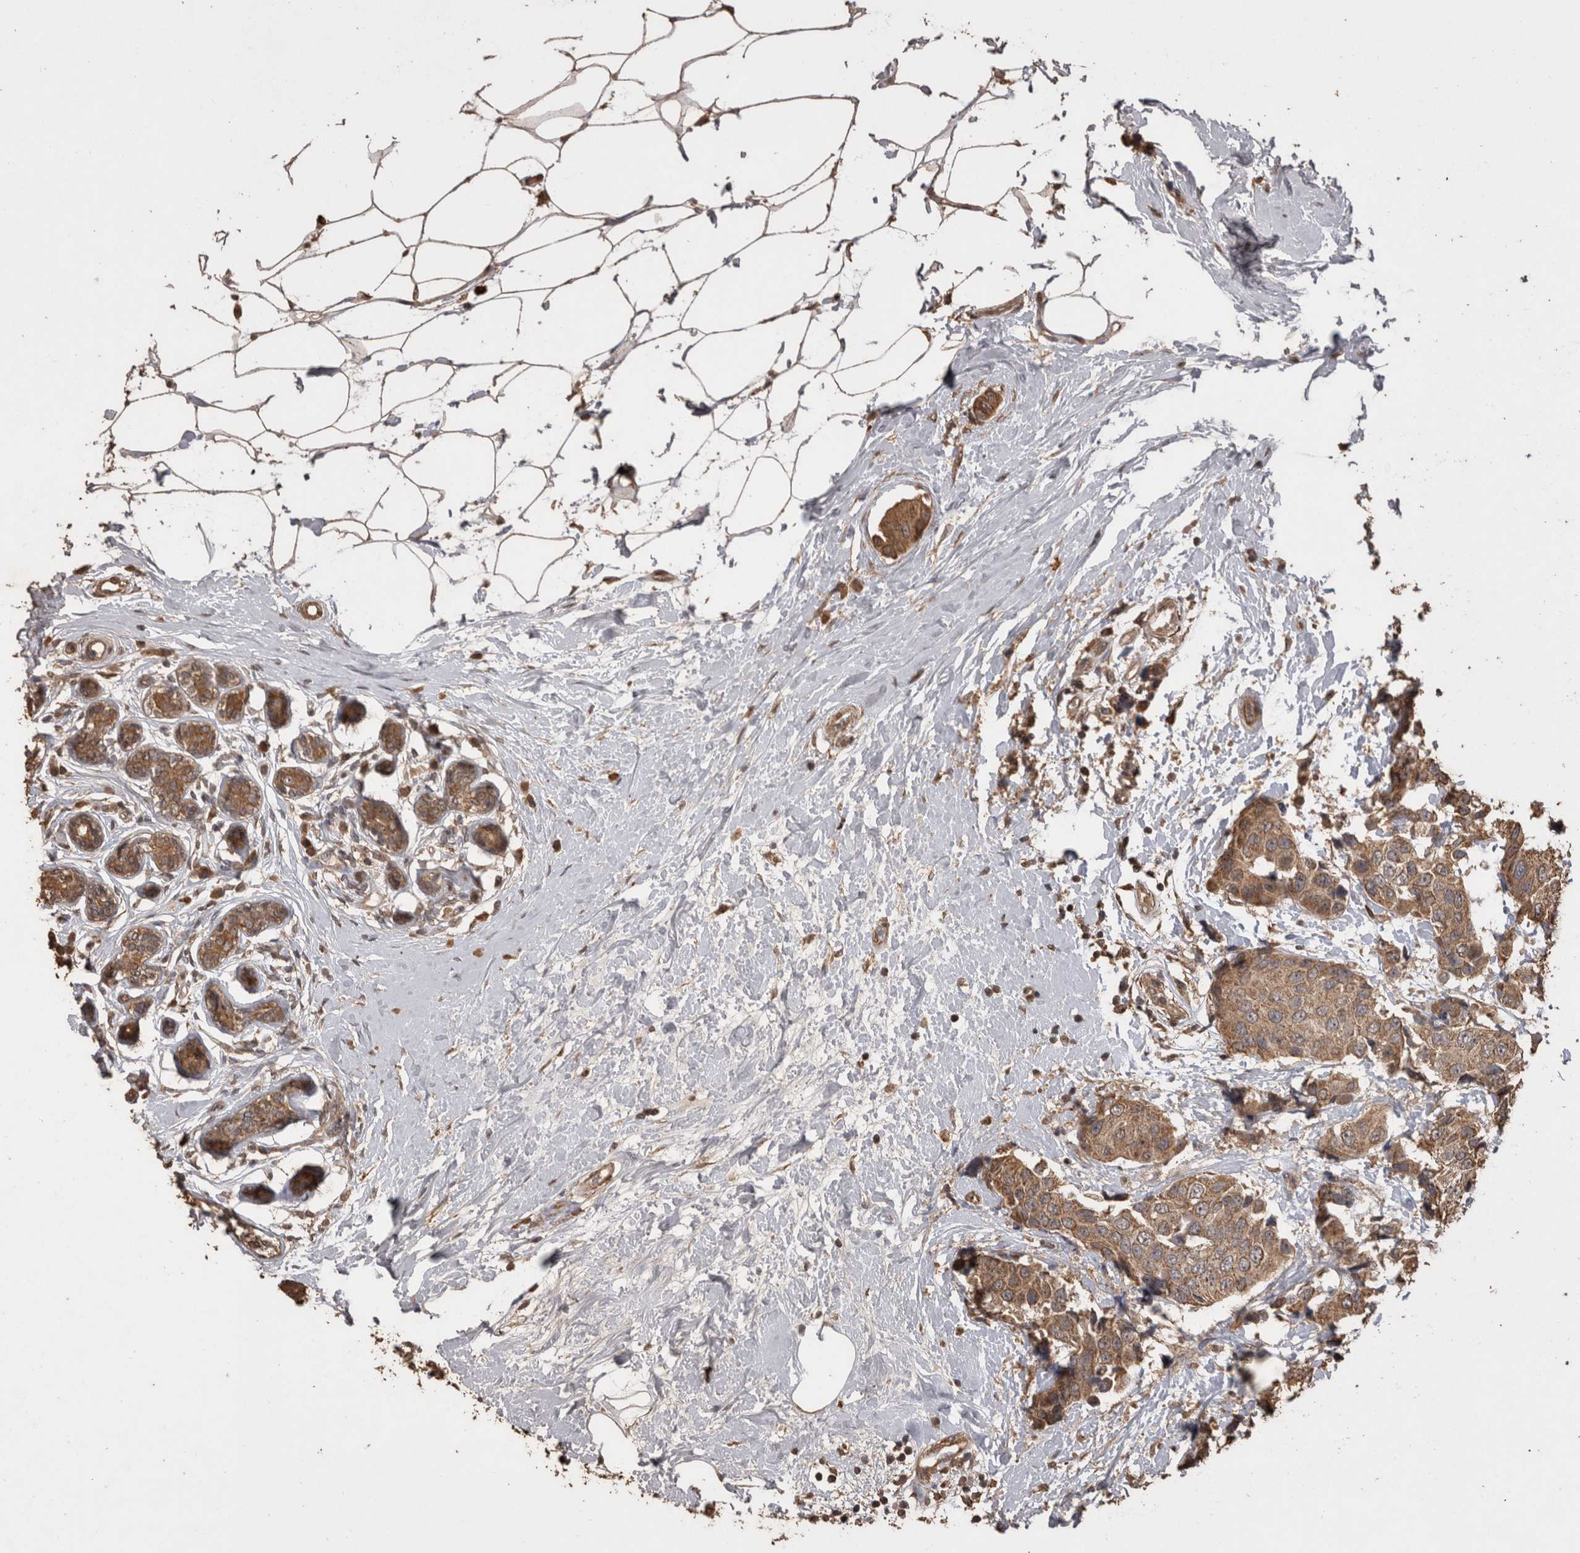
{"staining": {"intensity": "moderate", "quantity": ">75%", "location": "cytoplasmic/membranous"}, "tissue": "breast cancer", "cell_type": "Tumor cells", "image_type": "cancer", "snomed": [{"axis": "morphology", "description": "Normal tissue, NOS"}, {"axis": "morphology", "description": "Duct carcinoma"}, {"axis": "topography", "description": "Breast"}], "caption": "The immunohistochemical stain shows moderate cytoplasmic/membranous expression in tumor cells of invasive ductal carcinoma (breast) tissue.", "gene": "SOCS5", "patient": {"sex": "female", "age": 39}}